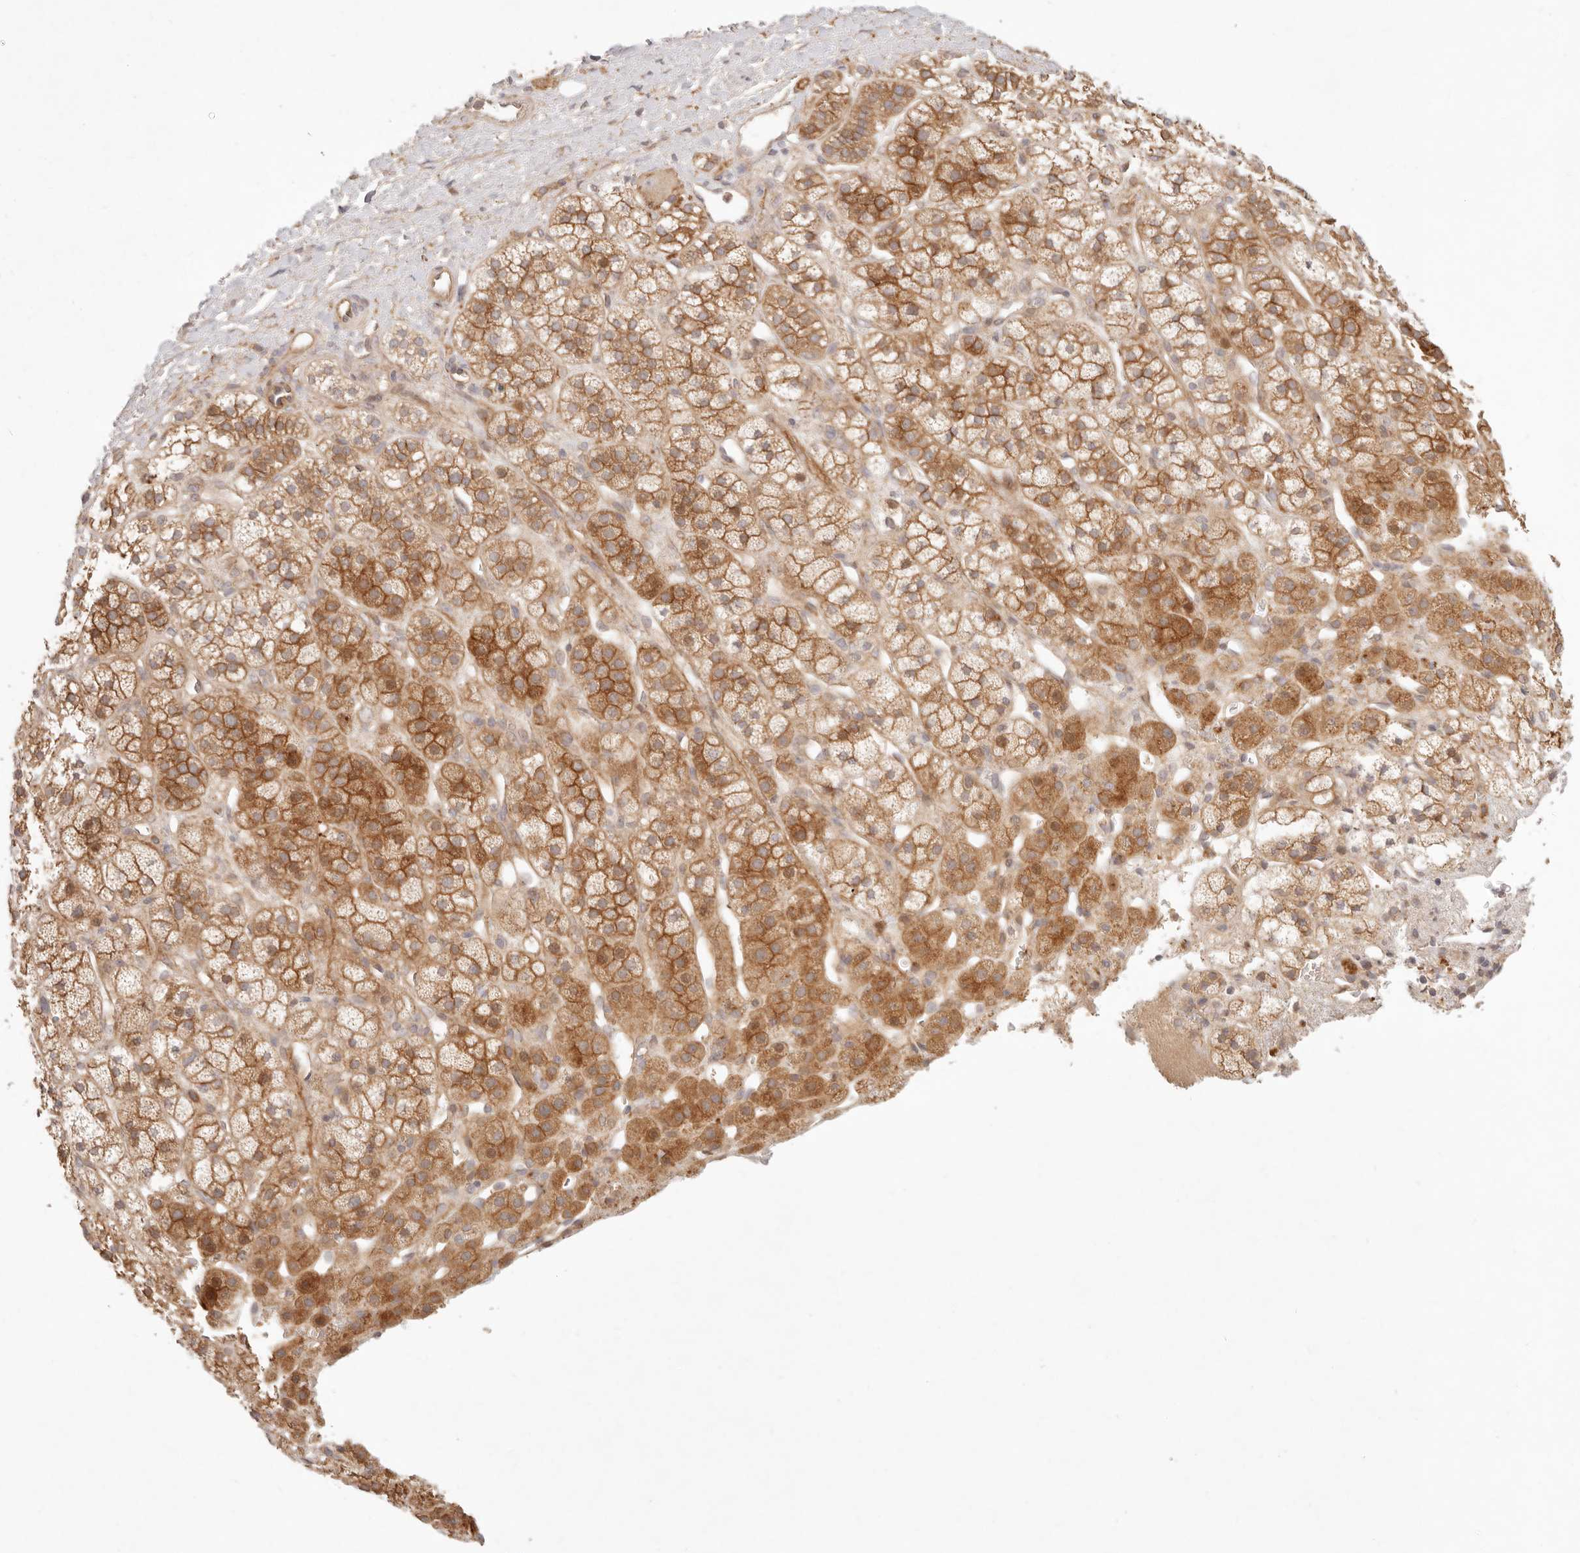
{"staining": {"intensity": "moderate", "quantity": ">75%", "location": "cytoplasmic/membranous"}, "tissue": "adrenal gland", "cell_type": "Glandular cells", "image_type": "normal", "snomed": [{"axis": "morphology", "description": "Normal tissue, NOS"}, {"axis": "topography", "description": "Adrenal gland"}], "caption": "Immunohistochemistry (DAB (3,3'-diaminobenzidine)) staining of normal human adrenal gland exhibits moderate cytoplasmic/membranous protein positivity in approximately >75% of glandular cells.", "gene": "PPP1R3B", "patient": {"sex": "male", "age": 56}}